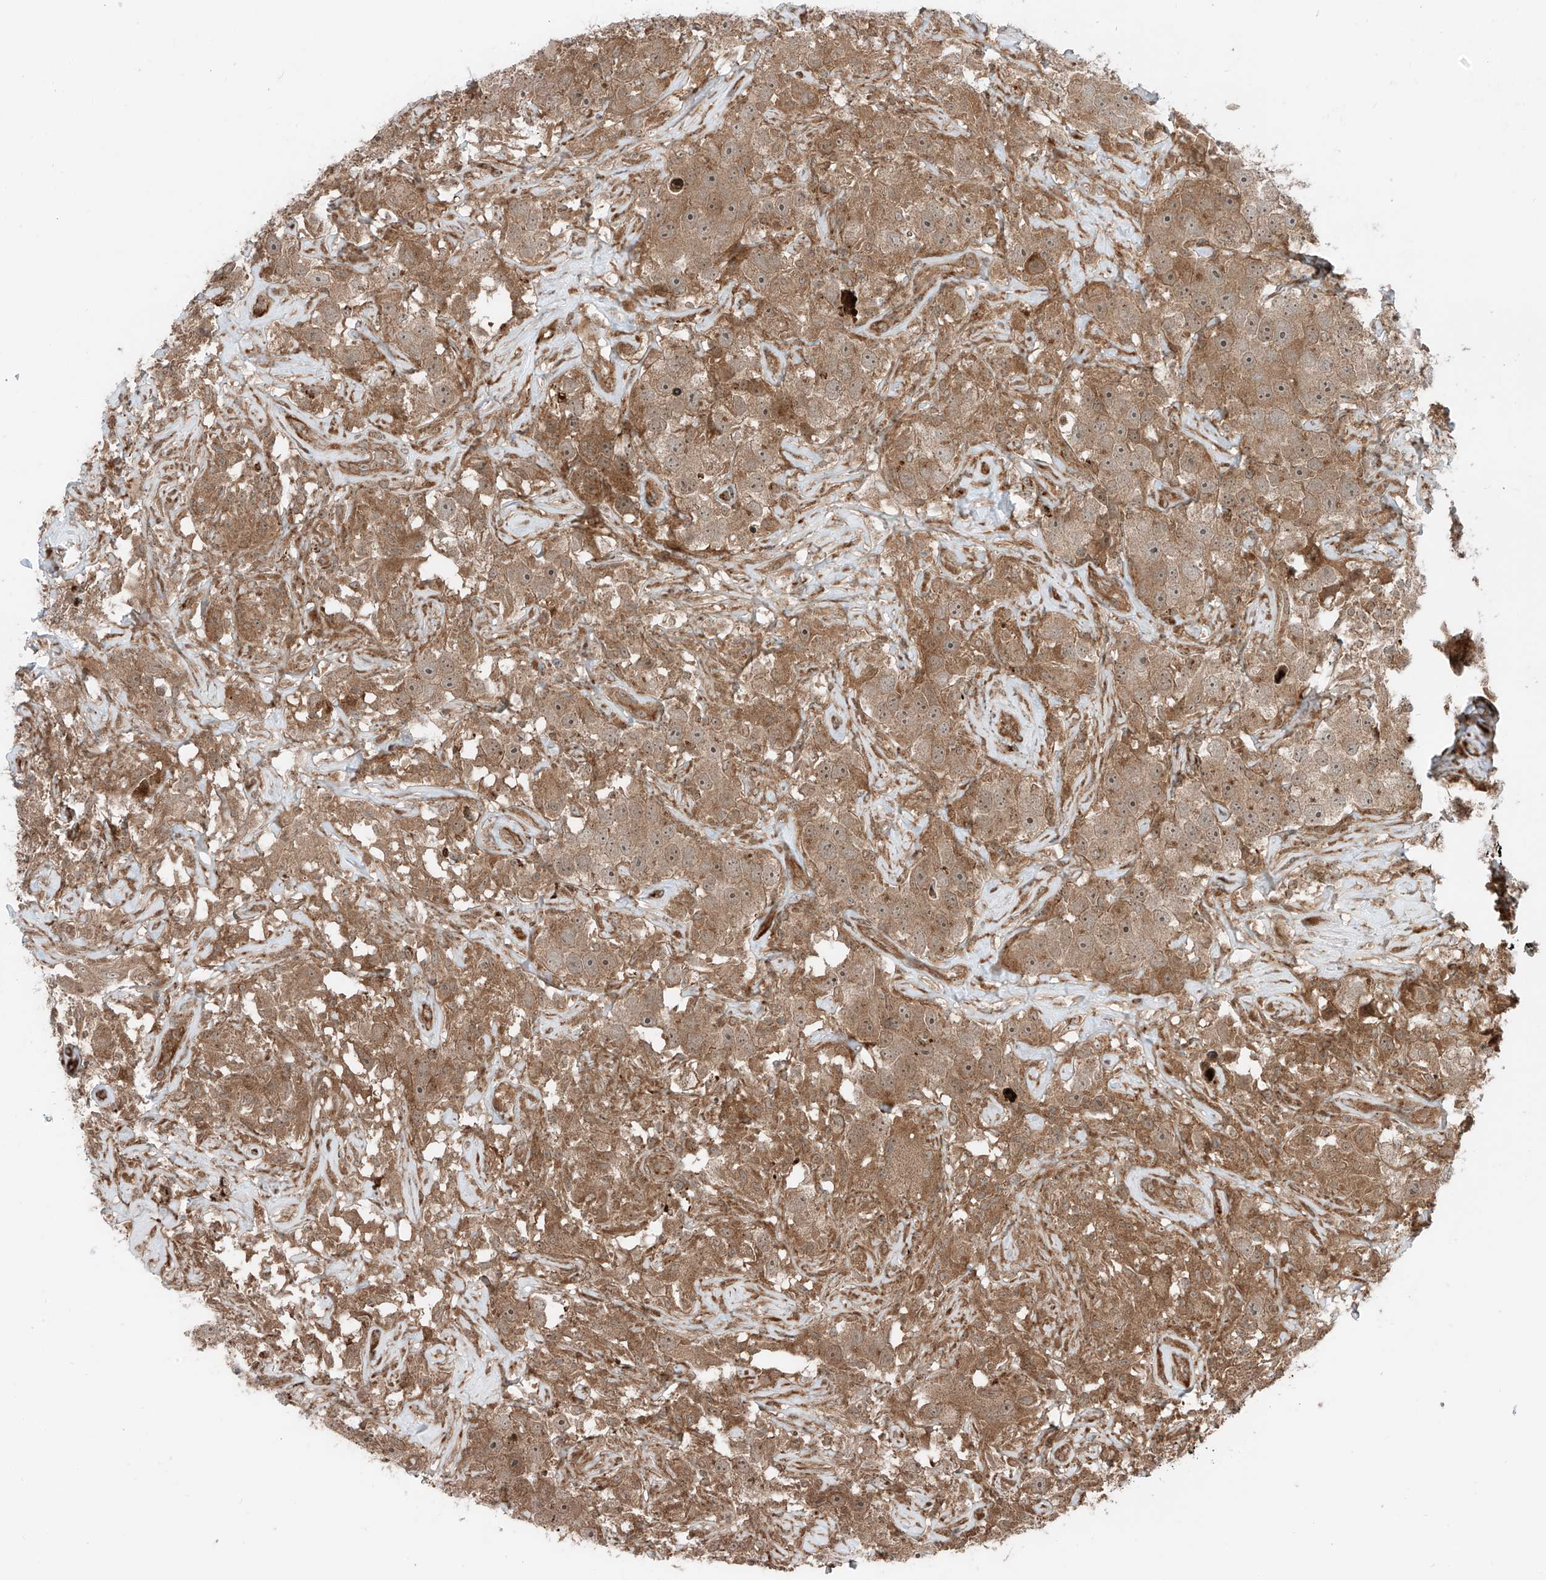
{"staining": {"intensity": "moderate", "quantity": ">75%", "location": "cytoplasmic/membranous"}, "tissue": "testis cancer", "cell_type": "Tumor cells", "image_type": "cancer", "snomed": [{"axis": "morphology", "description": "Seminoma, NOS"}, {"axis": "topography", "description": "Testis"}], "caption": "Immunohistochemistry image of human seminoma (testis) stained for a protein (brown), which reveals medium levels of moderate cytoplasmic/membranous expression in approximately >75% of tumor cells.", "gene": "USP48", "patient": {"sex": "male", "age": 49}}